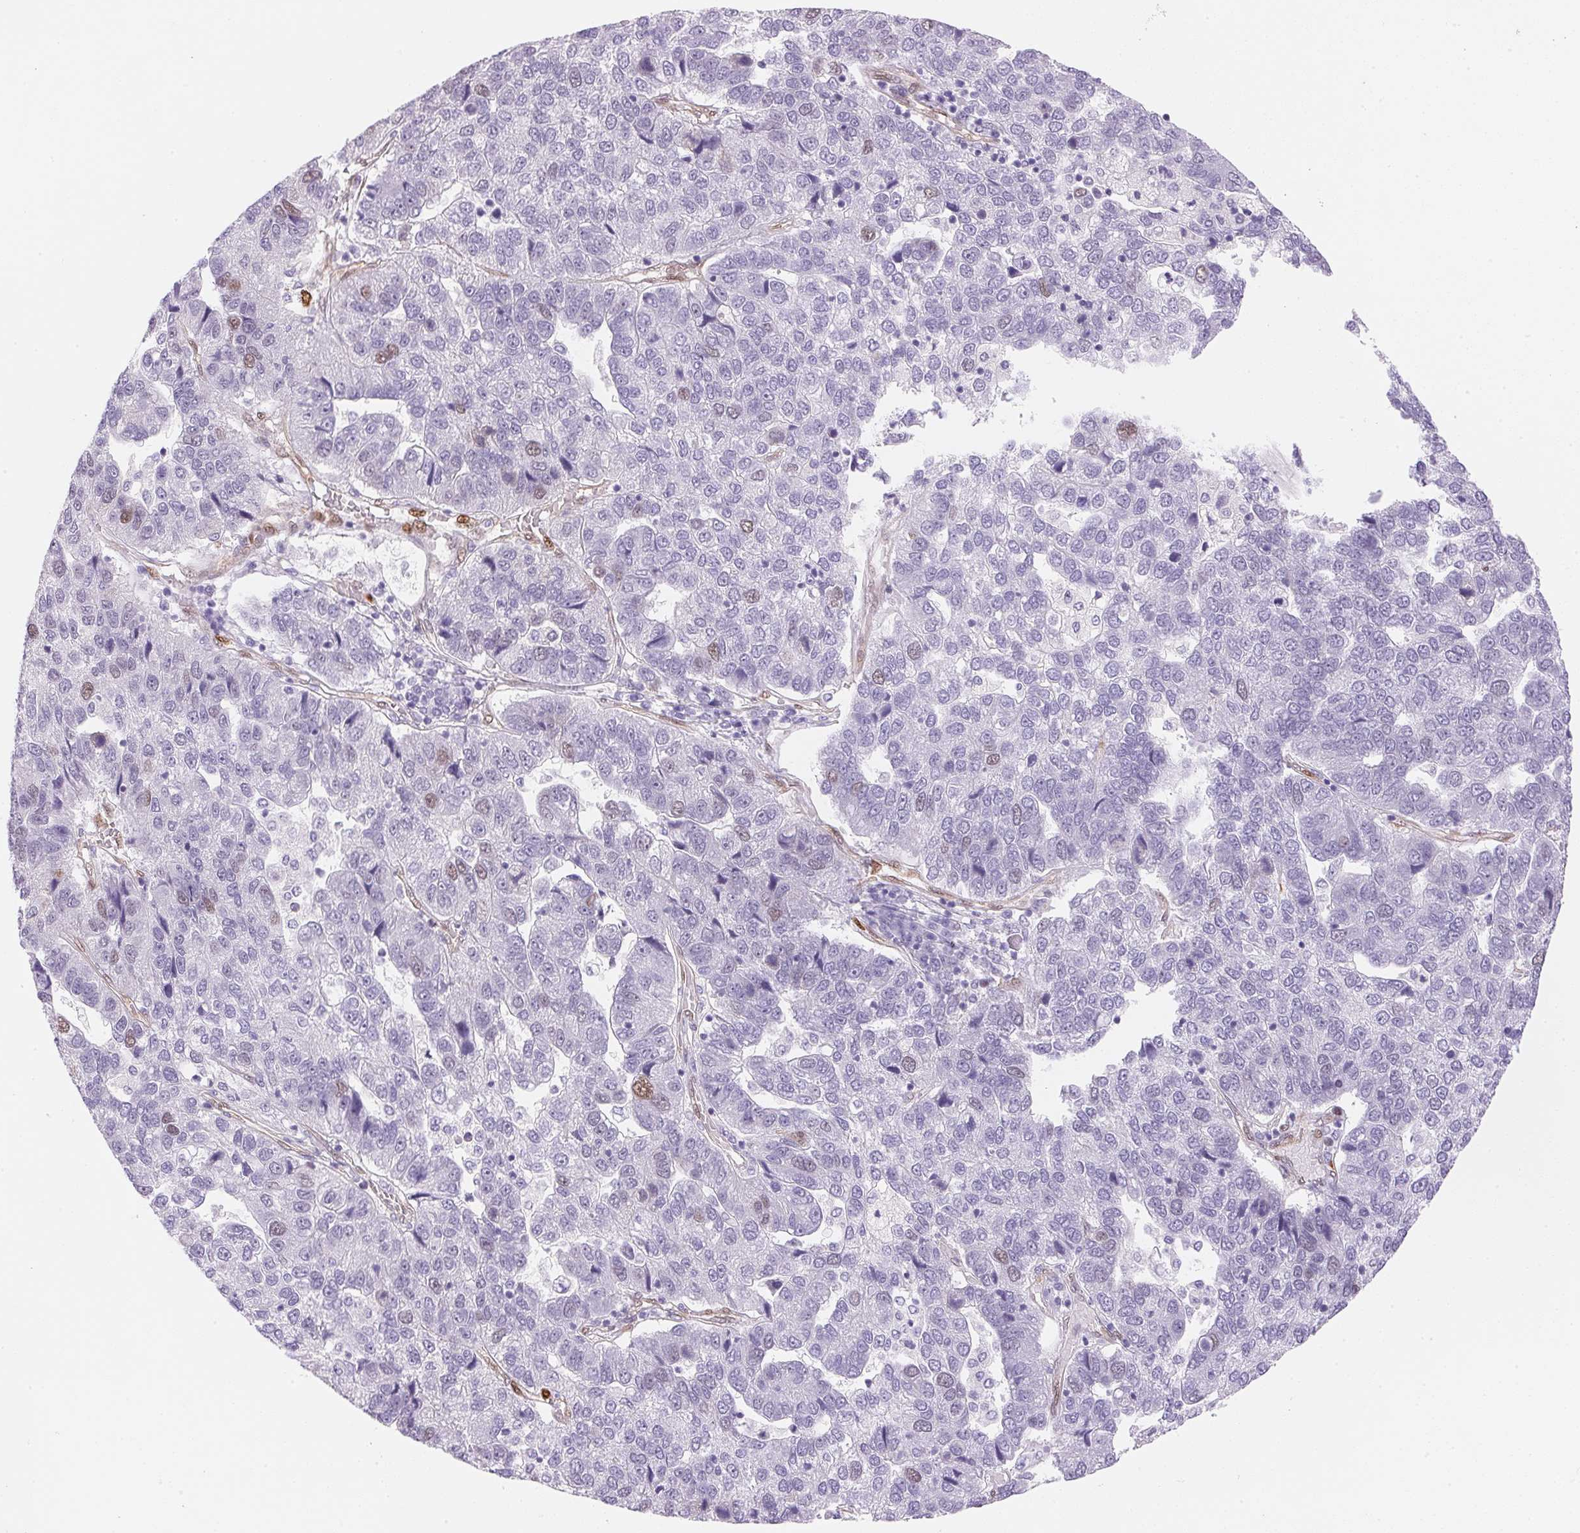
{"staining": {"intensity": "weak", "quantity": "<25%", "location": "nuclear"}, "tissue": "pancreatic cancer", "cell_type": "Tumor cells", "image_type": "cancer", "snomed": [{"axis": "morphology", "description": "Adenocarcinoma, NOS"}, {"axis": "topography", "description": "Pancreas"}], "caption": "DAB immunohistochemical staining of human pancreatic cancer (adenocarcinoma) exhibits no significant staining in tumor cells.", "gene": "SMTN", "patient": {"sex": "female", "age": 61}}